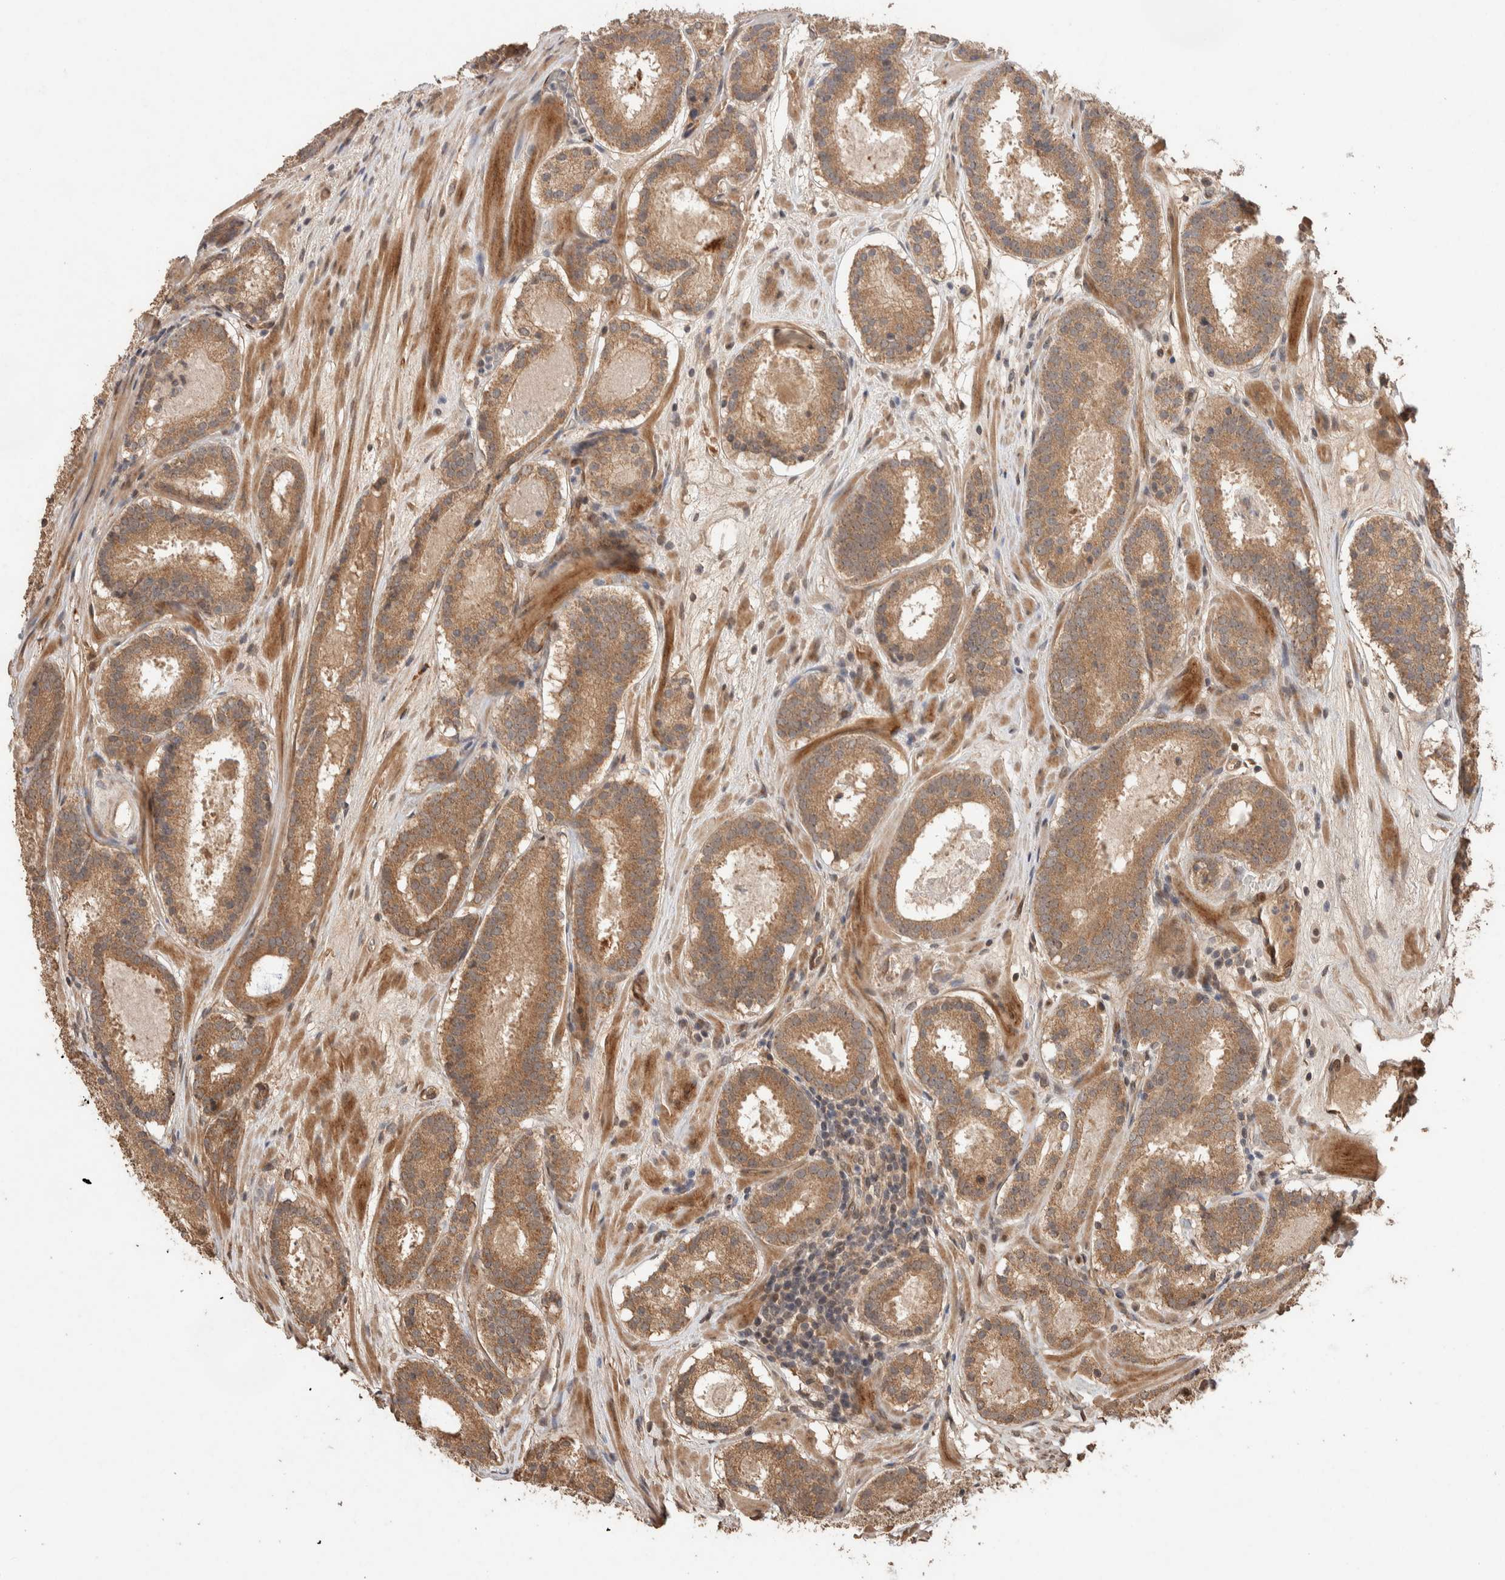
{"staining": {"intensity": "moderate", "quantity": ">75%", "location": "cytoplasmic/membranous"}, "tissue": "prostate cancer", "cell_type": "Tumor cells", "image_type": "cancer", "snomed": [{"axis": "morphology", "description": "Adenocarcinoma, Low grade"}, {"axis": "topography", "description": "Prostate"}], "caption": "Low-grade adenocarcinoma (prostate) stained with a protein marker reveals moderate staining in tumor cells.", "gene": "PRDM15", "patient": {"sex": "male", "age": 69}}